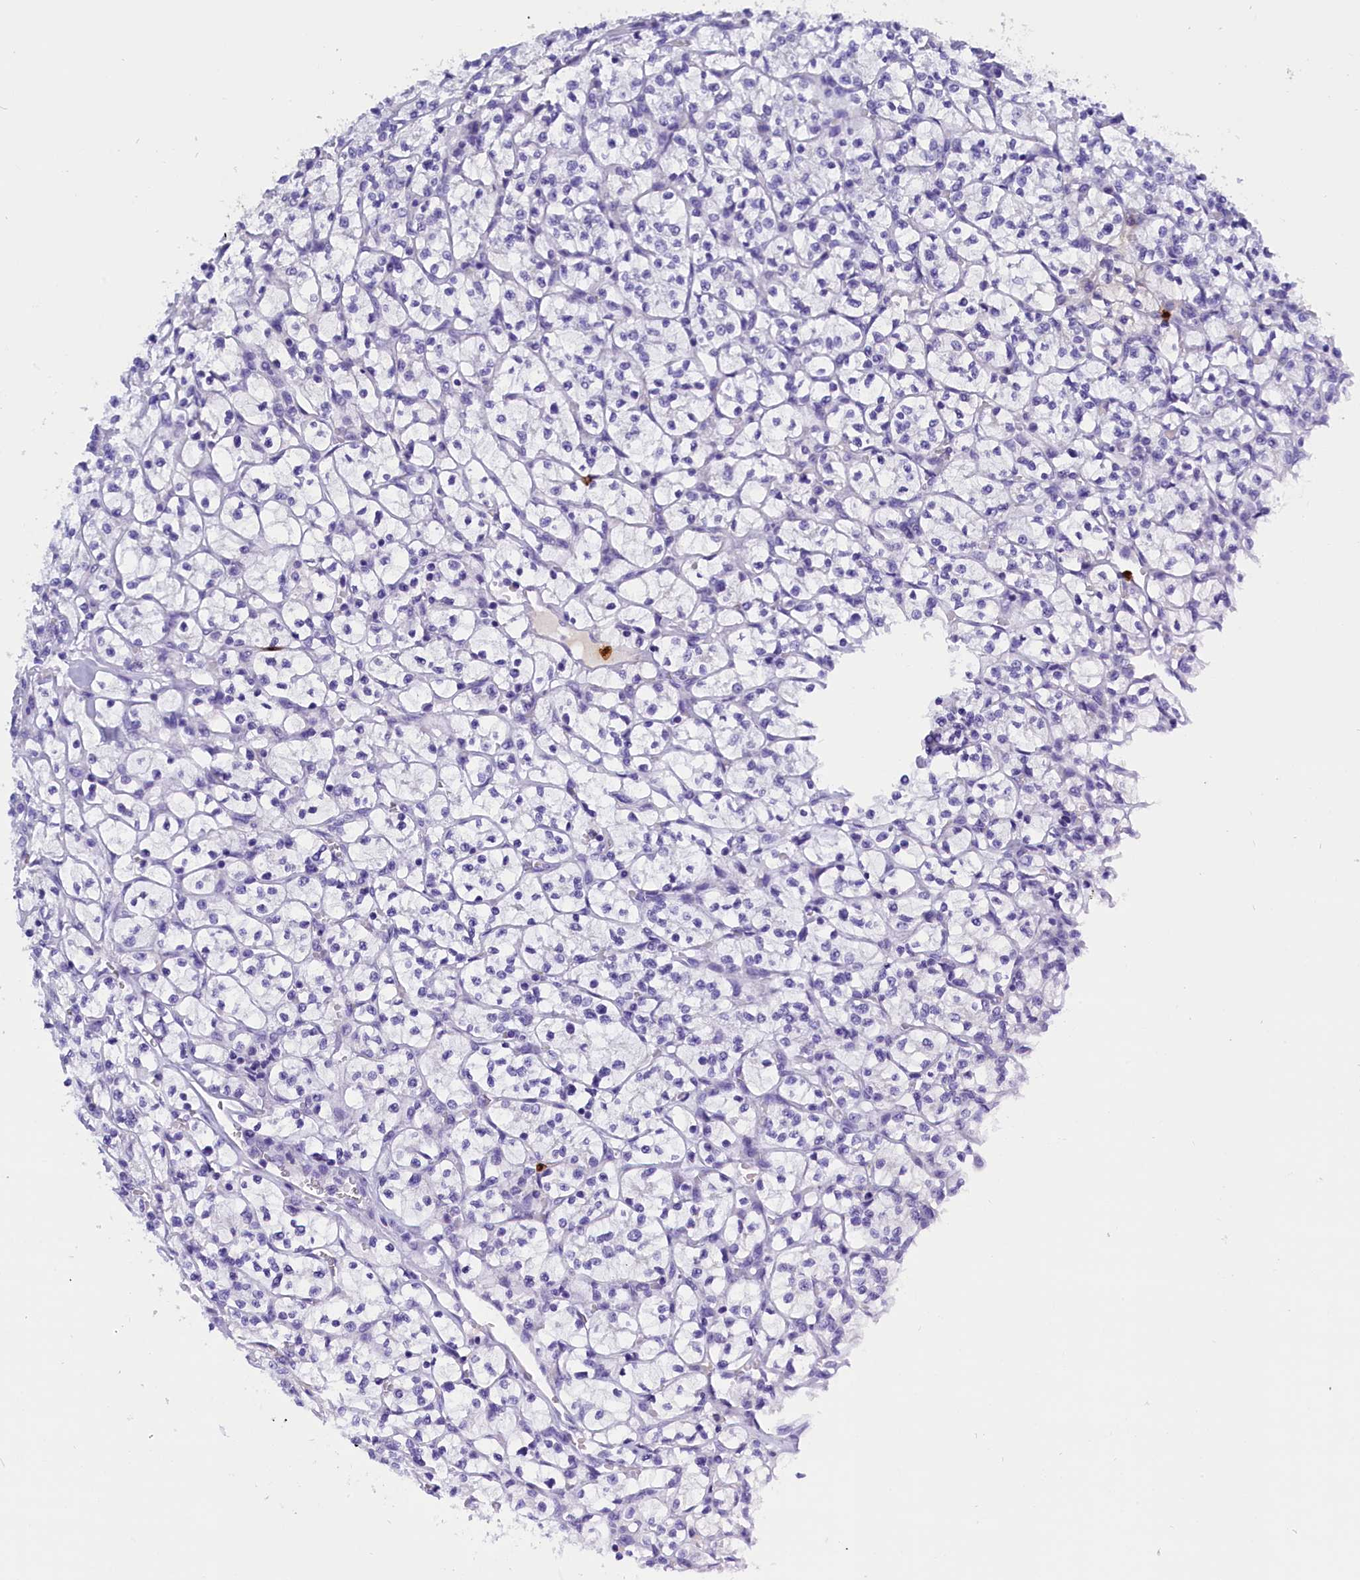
{"staining": {"intensity": "negative", "quantity": "none", "location": "none"}, "tissue": "renal cancer", "cell_type": "Tumor cells", "image_type": "cancer", "snomed": [{"axis": "morphology", "description": "Adenocarcinoma, NOS"}, {"axis": "topography", "description": "Kidney"}], "caption": "There is no significant positivity in tumor cells of renal cancer.", "gene": "CLC", "patient": {"sex": "female", "age": 64}}